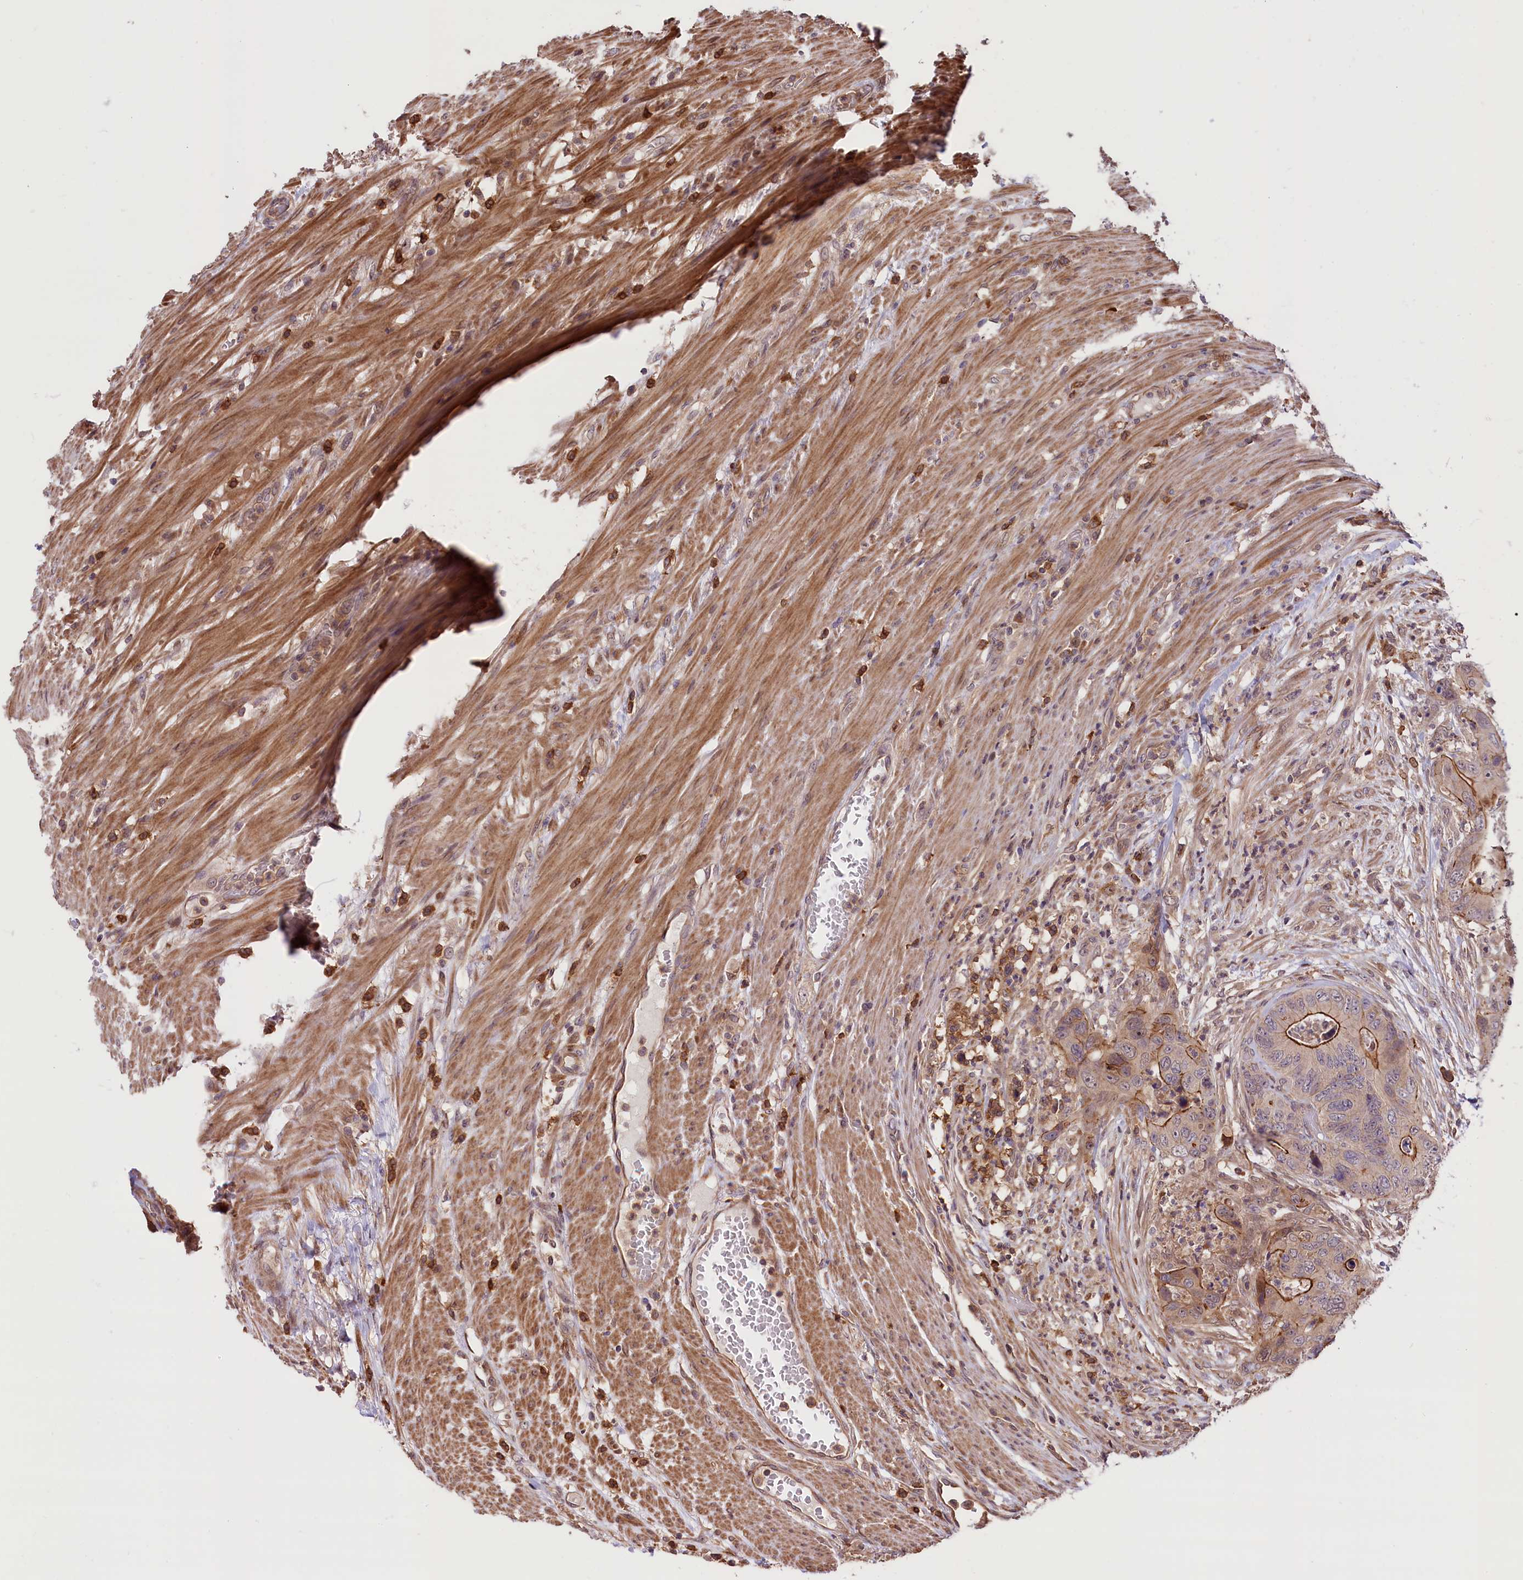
{"staining": {"intensity": "strong", "quantity": "25%-75%", "location": "cytoplasmic/membranous"}, "tissue": "colorectal cancer", "cell_type": "Tumor cells", "image_type": "cancer", "snomed": [{"axis": "morphology", "description": "Adenocarcinoma, NOS"}, {"axis": "topography", "description": "Colon"}], "caption": "Immunohistochemistry (IHC) micrograph of neoplastic tissue: human colorectal cancer stained using IHC demonstrates high levels of strong protein expression localized specifically in the cytoplasmic/membranous of tumor cells, appearing as a cytoplasmic/membranous brown color.", "gene": "RIC8A", "patient": {"sex": "male", "age": 84}}